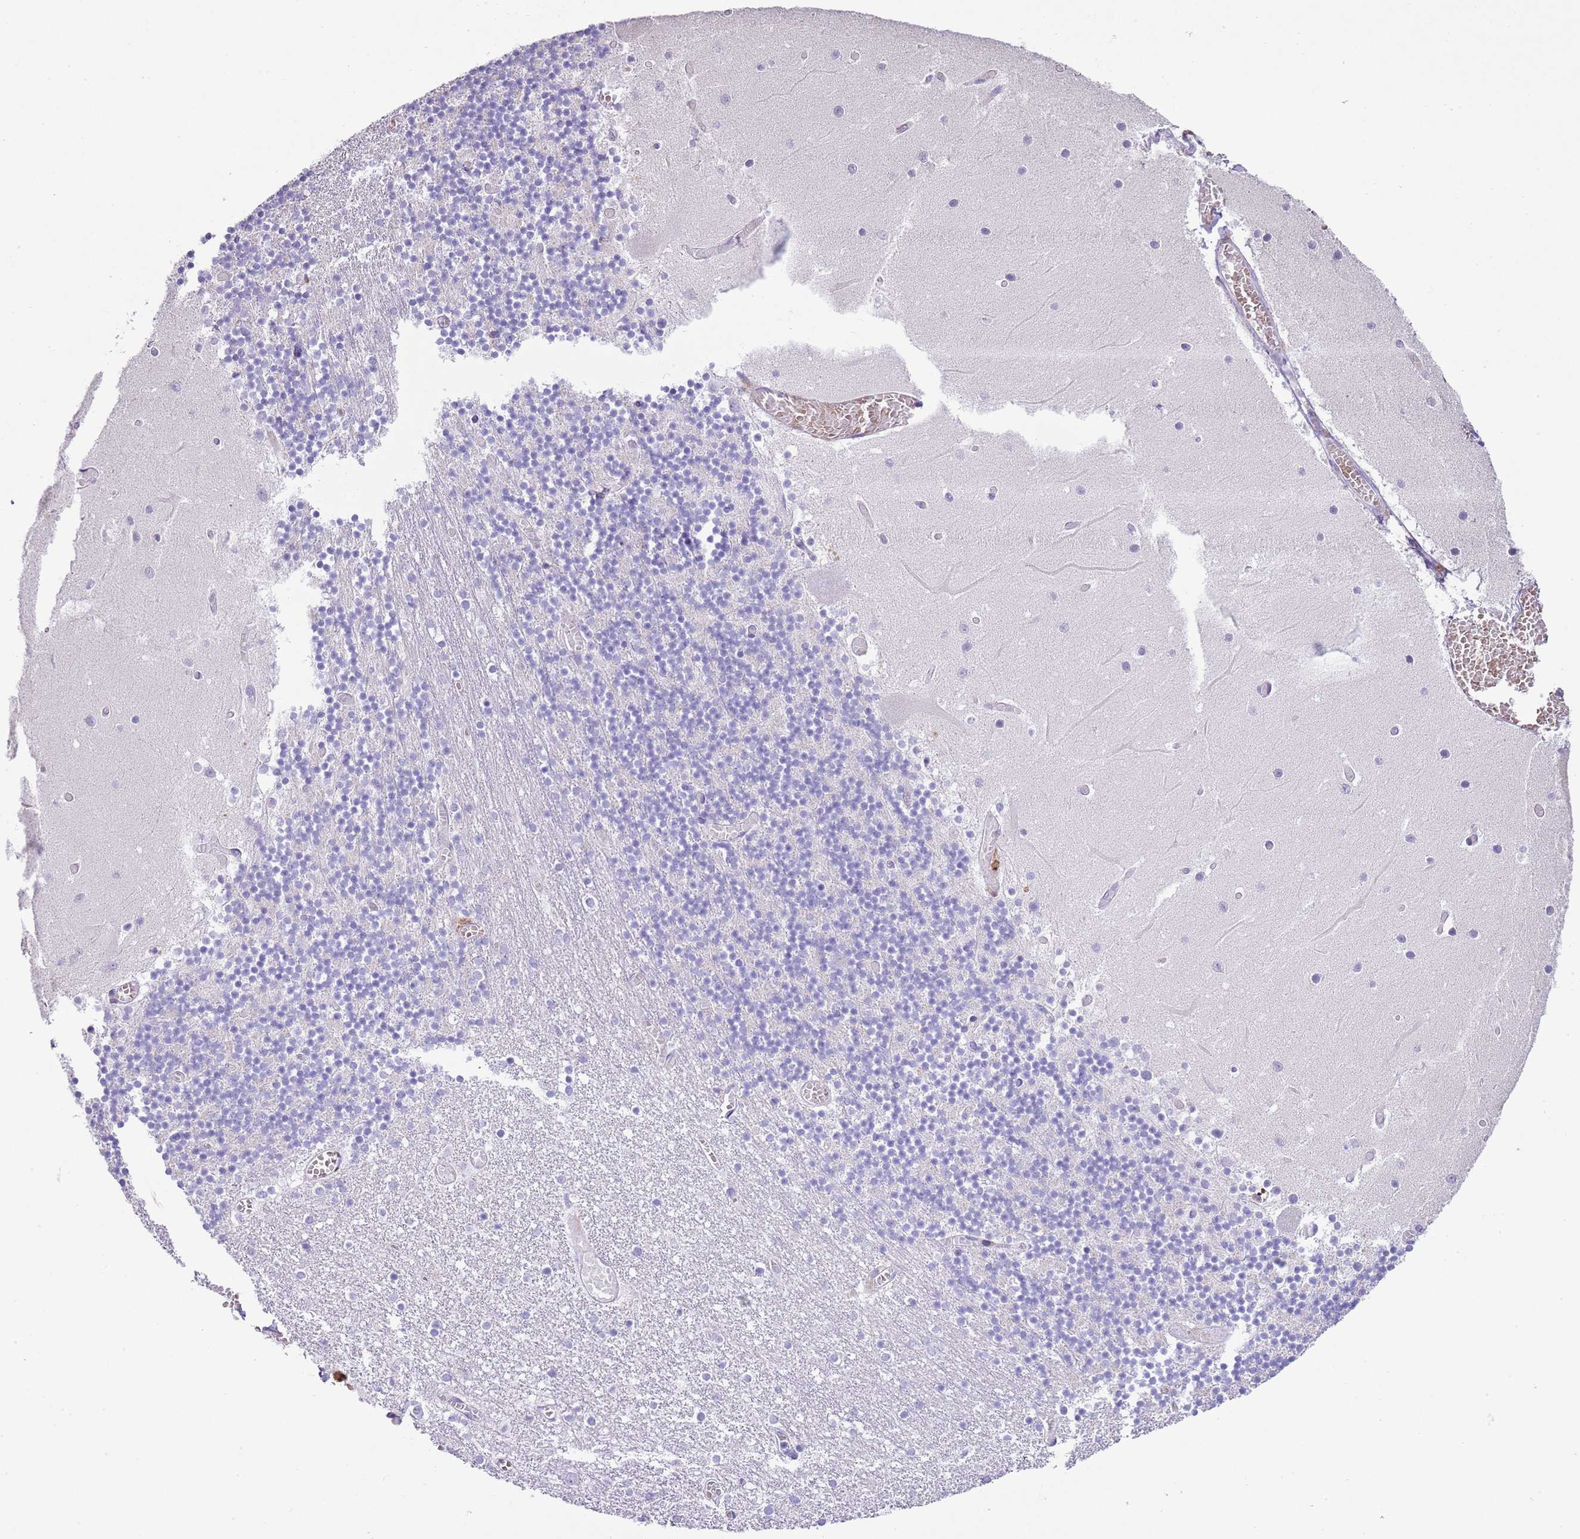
{"staining": {"intensity": "negative", "quantity": "none", "location": "none"}, "tissue": "cerebellum", "cell_type": "Cells in granular layer", "image_type": "normal", "snomed": [{"axis": "morphology", "description": "Normal tissue, NOS"}, {"axis": "topography", "description": "Cerebellum"}], "caption": "High power microscopy image of an IHC photomicrograph of unremarkable cerebellum, revealing no significant expression in cells in granular layer.", "gene": "ABHD17C", "patient": {"sex": "female", "age": 28}}